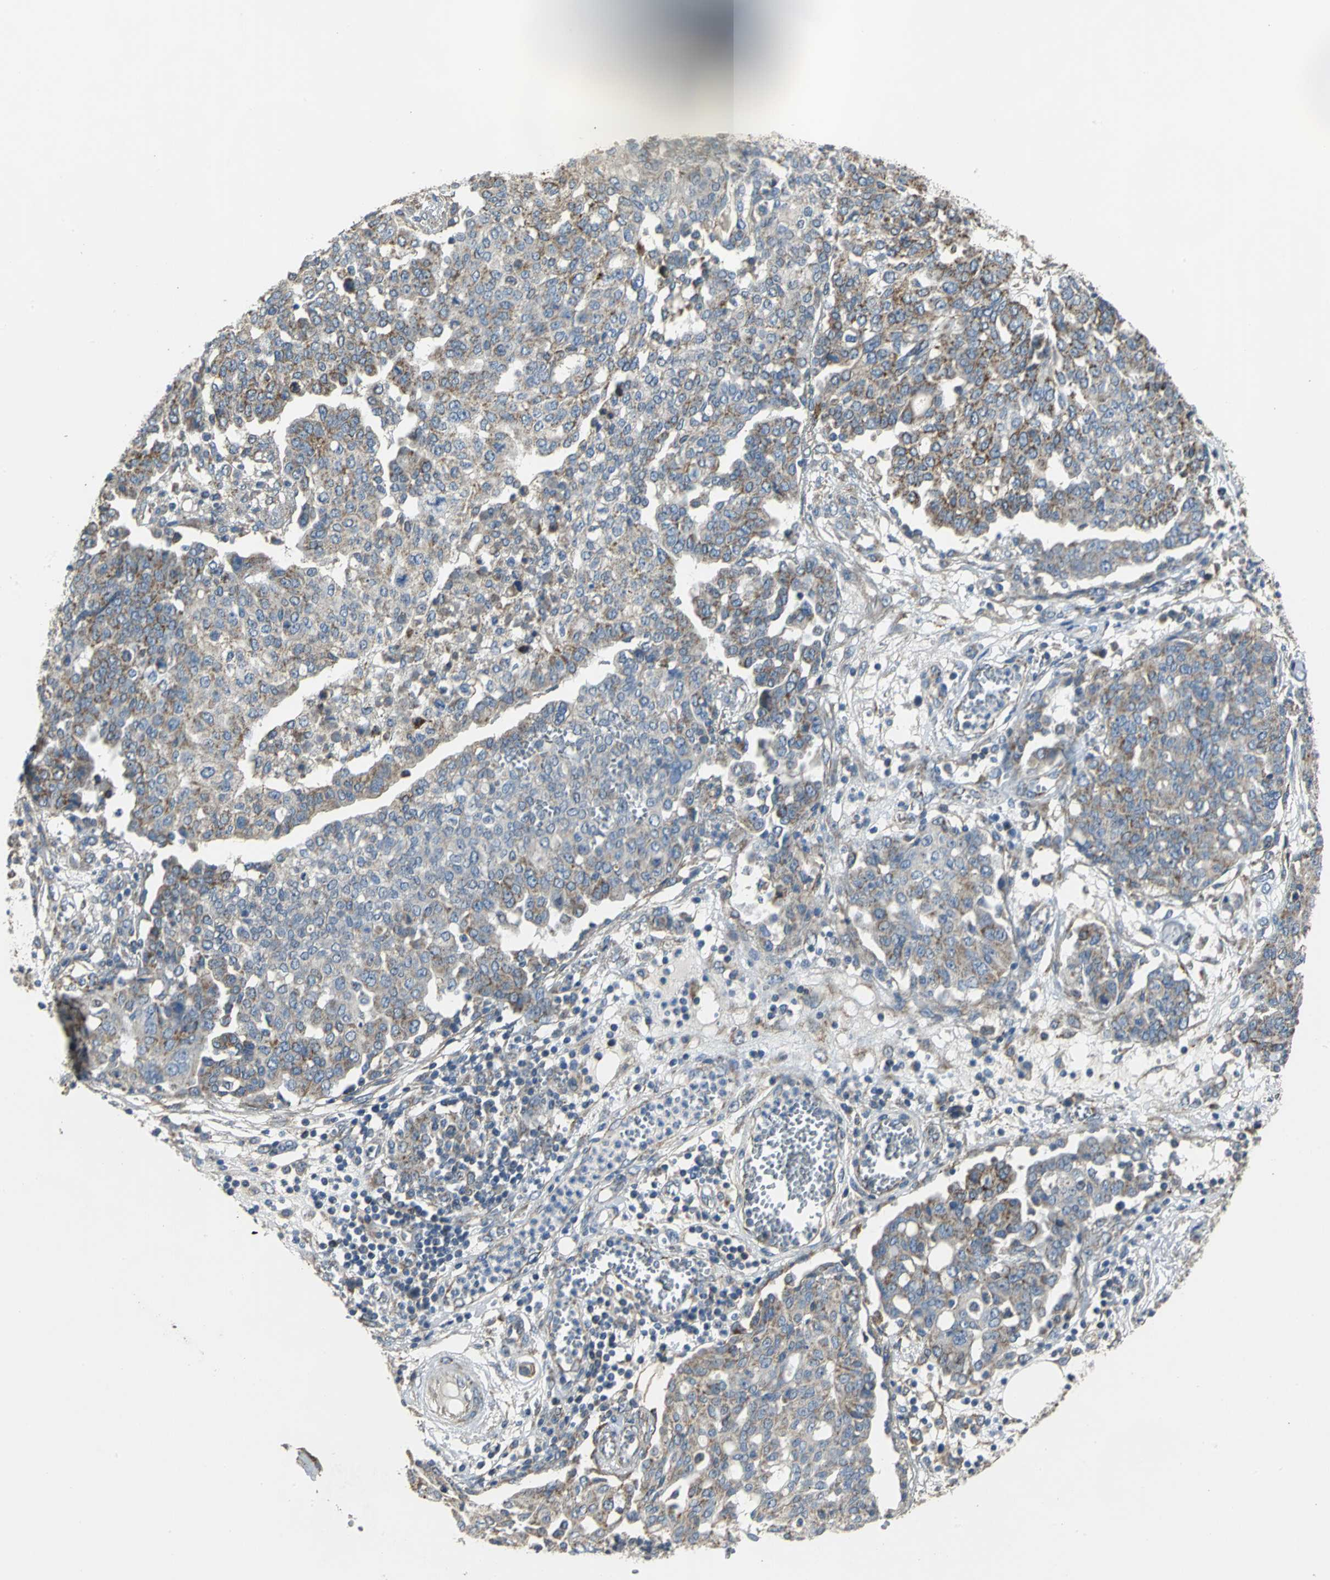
{"staining": {"intensity": "moderate", "quantity": "25%-75%", "location": "cytoplasmic/membranous"}, "tissue": "ovarian cancer", "cell_type": "Tumor cells", "image_type": "cancer", "snomed": [{"axis": "morphology", "description": "Cystadenocarcinoma, serous, NOS"}, {"axis": "topography", "description": "Soft tissue"}, {"axis": "topography", "description": "Ovary"}], "caption": "A brown stain highlights moderate cytoplasmic/membranous staining of a protein in human ovarian cancer (serous cystadenocarcinoma) tumor cells. The staining was performed using DAB, with brown indicating positive protein expression. Nuclei are stained blue with hematoxylin.", "gene": "NDUFB5", "patient": {"sex": "female", "age": 57}}